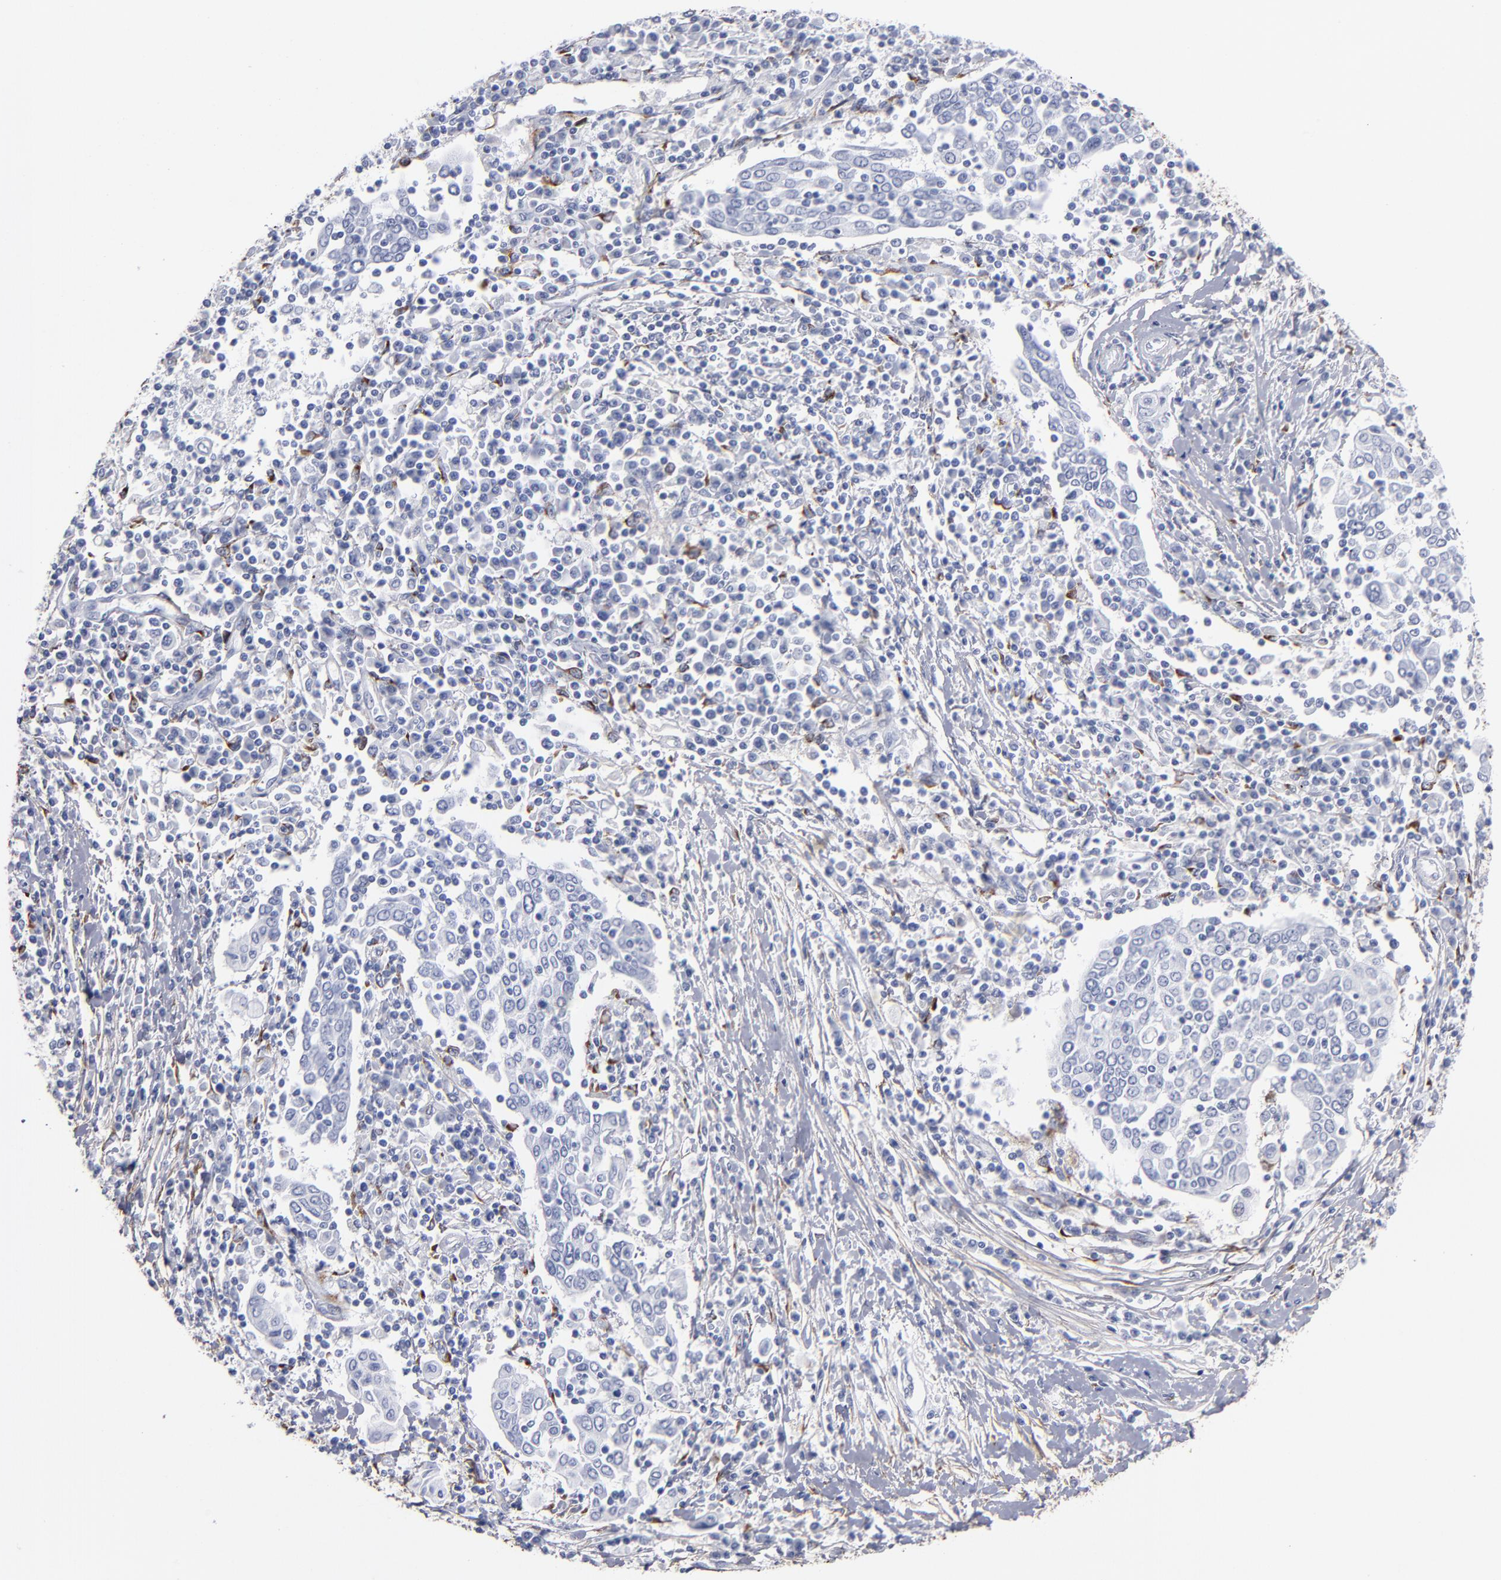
{"staining": {"intensity": "negative", "quantity": "none", "location": "none"}, "tissue": "cervical cancer", "cell_type": "Tumor cells", "image_type": "cancer", "snomed": [{"axis": "morphology", "description": "Squamous cell carcinoma, NOS"}, {"axis": "topography", "description": "Cervix"}], "caption": "Cervical squamous cell carcinoma stained for a protein using IHC reveals no expression tumor cells.", "gene": "EMILIN1", "patient": {"sex": "female", "age": 40}}